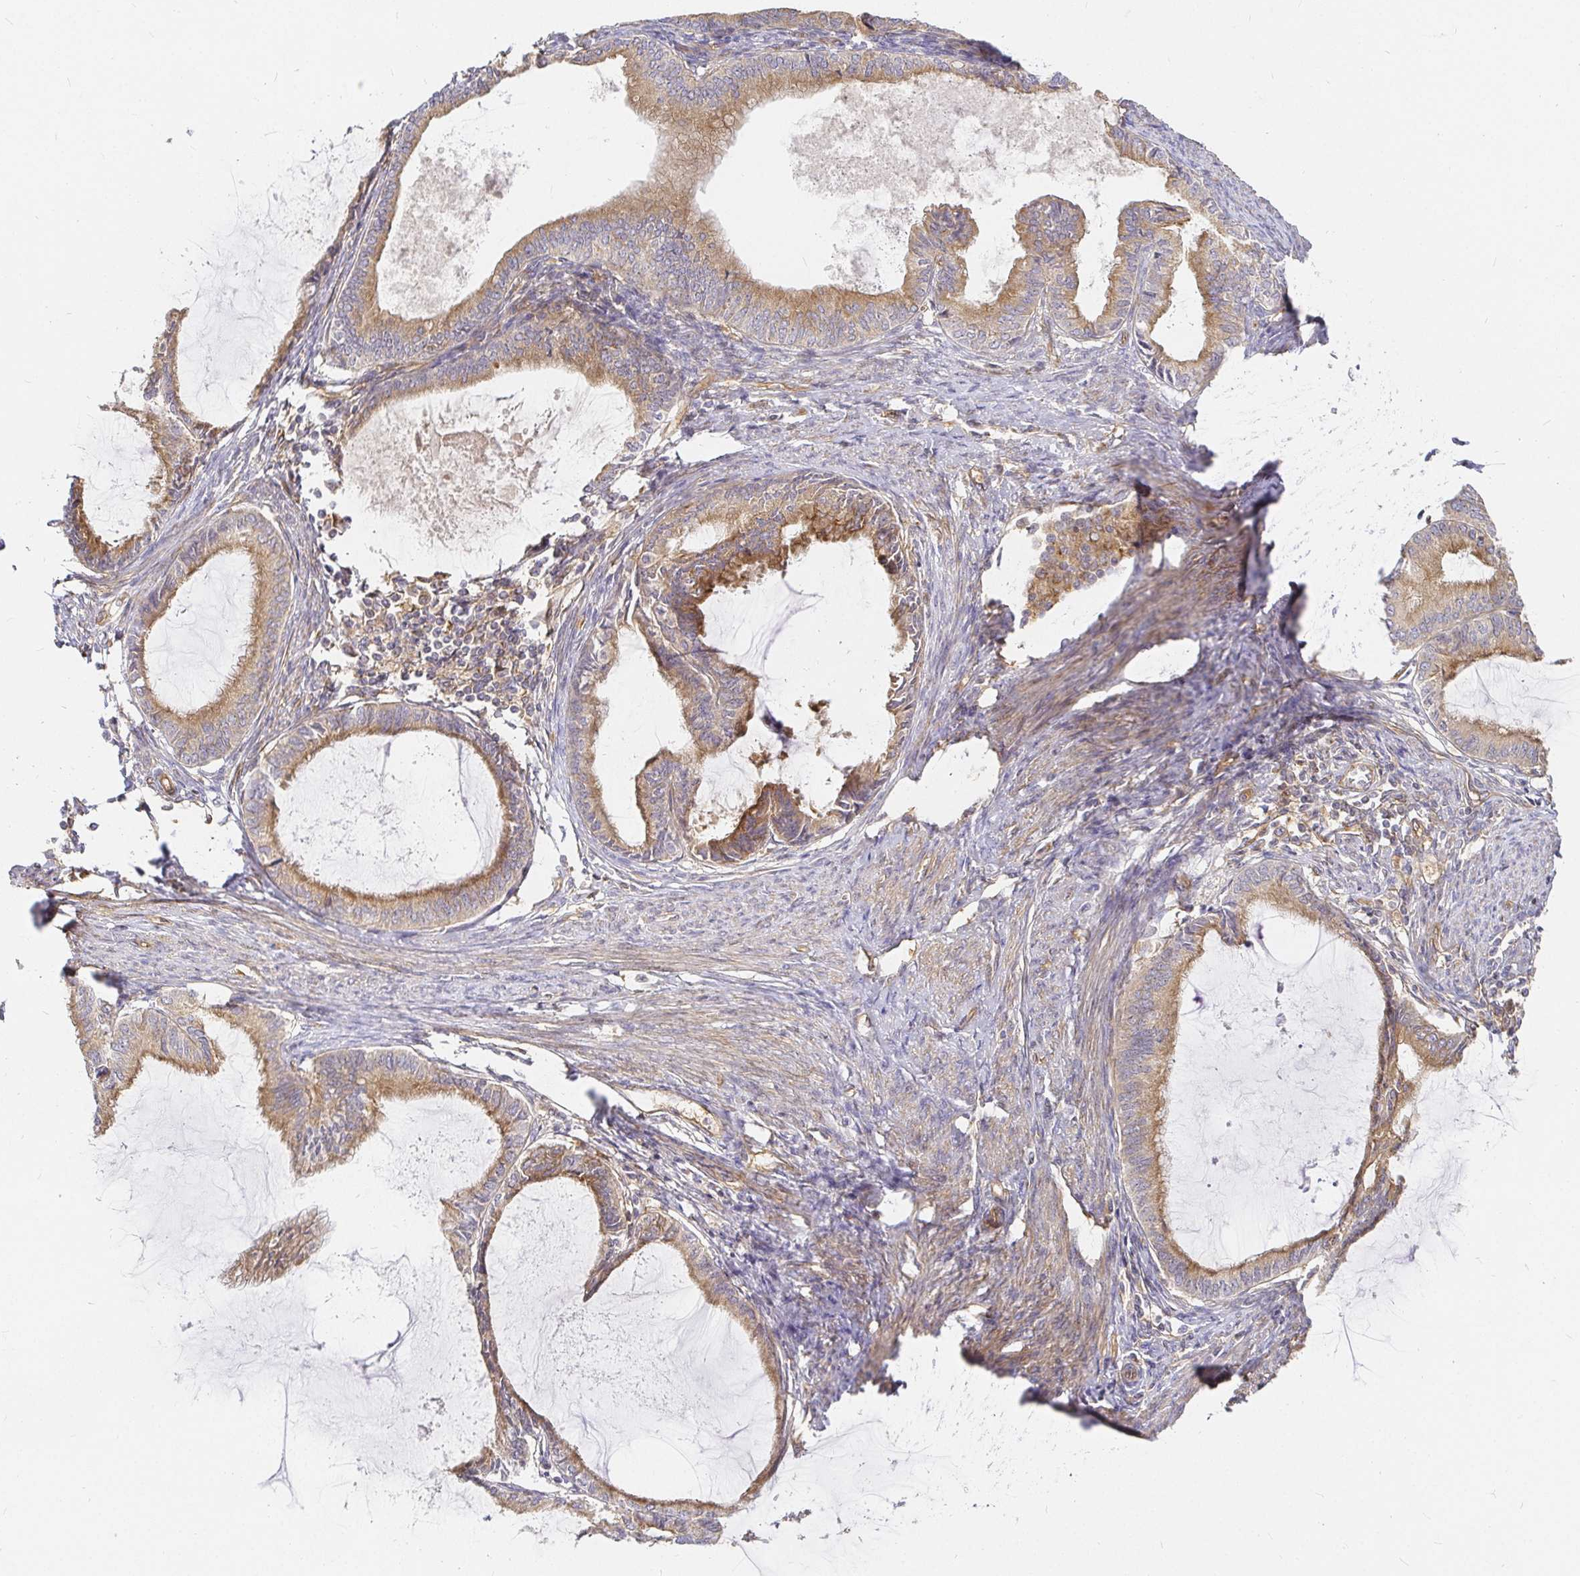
{"staining": {"intensity": "moderate", "quantity": "25%-75%", "location": "cytoplasmic/membranous"}, "tissue": "endometrial cancer", "cell_type": "Tumor cells", "image_type": "cancer", "snomed": [{"axis": "morphology", "description": "Adenocarcinoma, NOS"}, {"axis": "topography", "description": "Endometrium"}], "caption": "Immunohistochemical staining of human adenocarcinoma (endometrial) demonstrates medium levels of moderate cytoplasmic/membranous expression in about 25%-75% of tumor cells.", "gene": "KIF5B", "patient": {"sex": "female", "age": 86}}